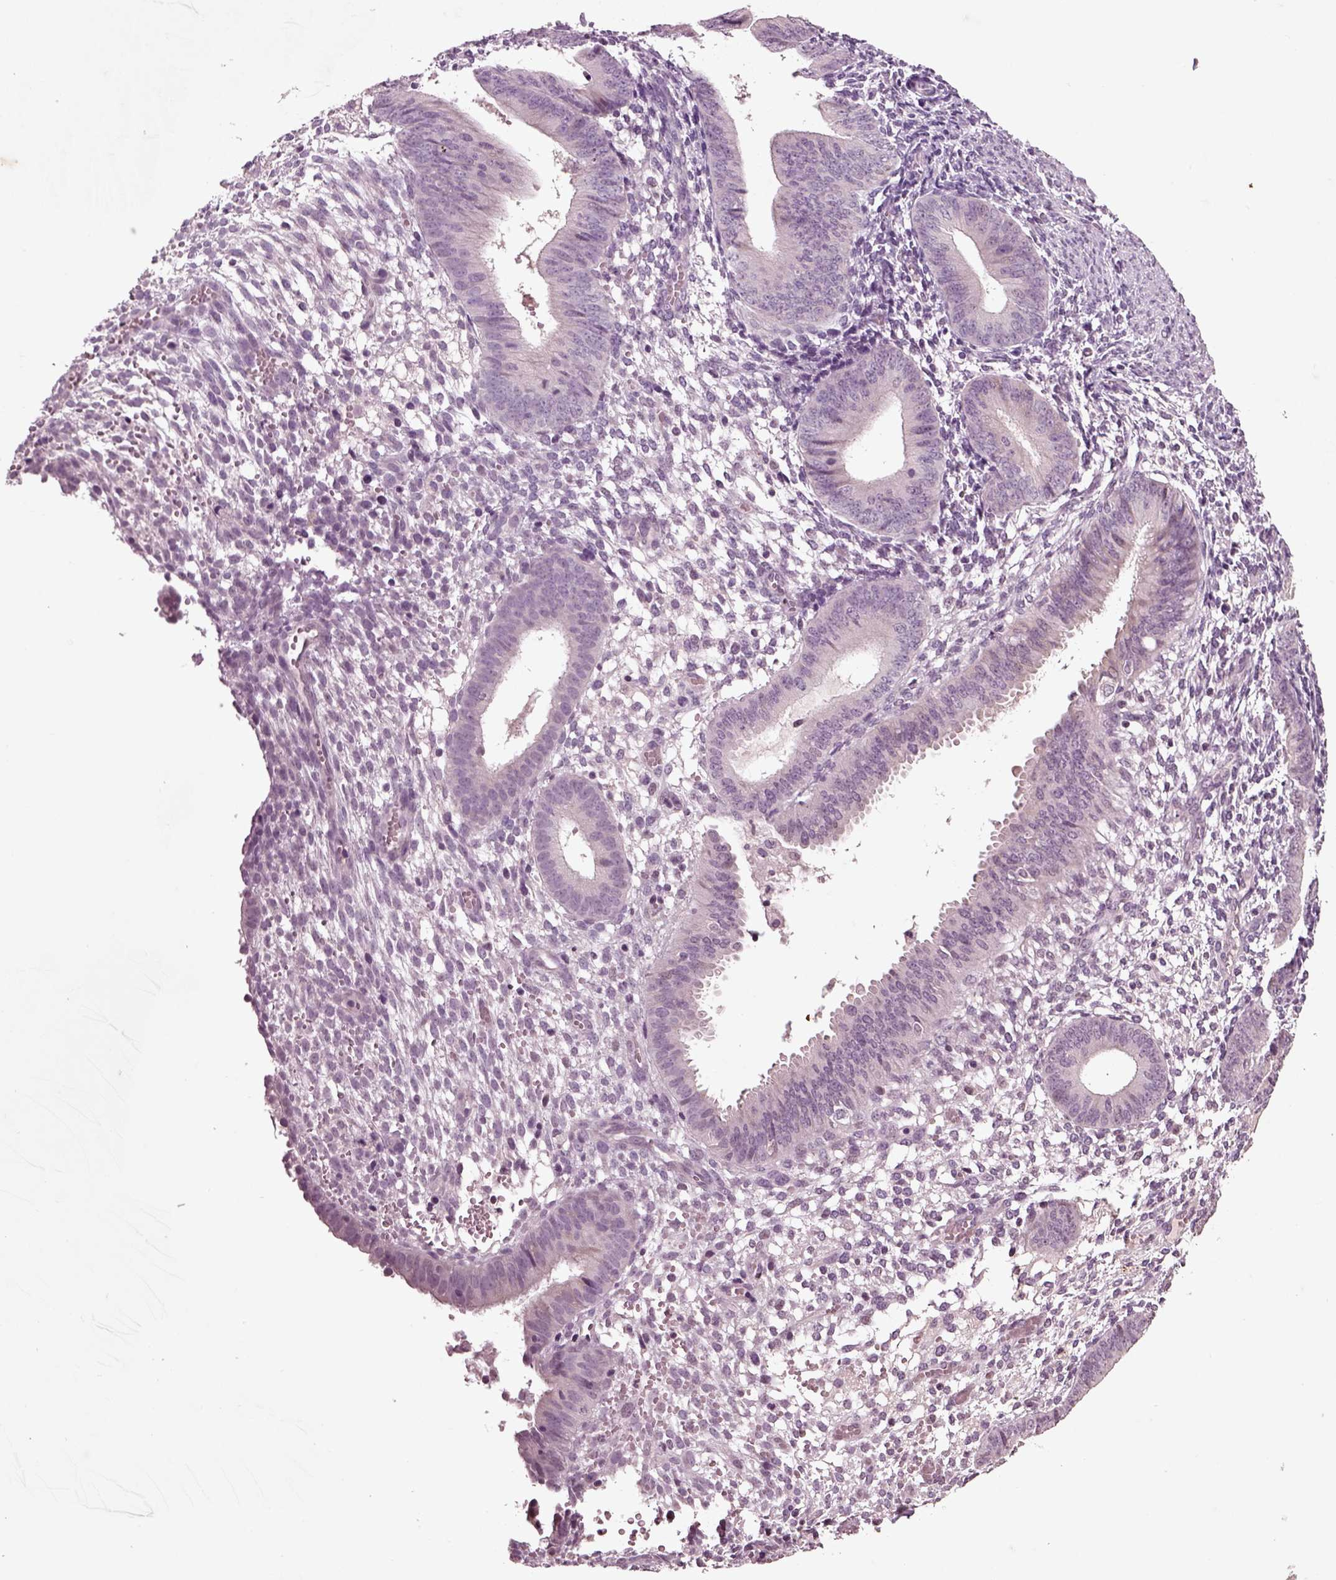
{"staining": {"intensity": "negative", "quantity": "none", "location": "none"}, "tissue": "endometrium", "cell_type": "Cells in endometrial stroma", "image_type": "normal", "snomed": [{"axis": "morphology", "description": "Normal tissue, NOS"}, {"axis": "topography", "description": "Endometrium"}], "caption": "A micrograph of human endometrium is negative for staining in cells in endometrial stroma. The staining was performed using DAB (3,3'-diaminobenzidine) to visualize the protein expression in brown, while the nuclei were stained in blue with hematoxylin (Magnification: 20x).", "gene": "CHGB", "patient": {"sex": "female", "age": 39}}